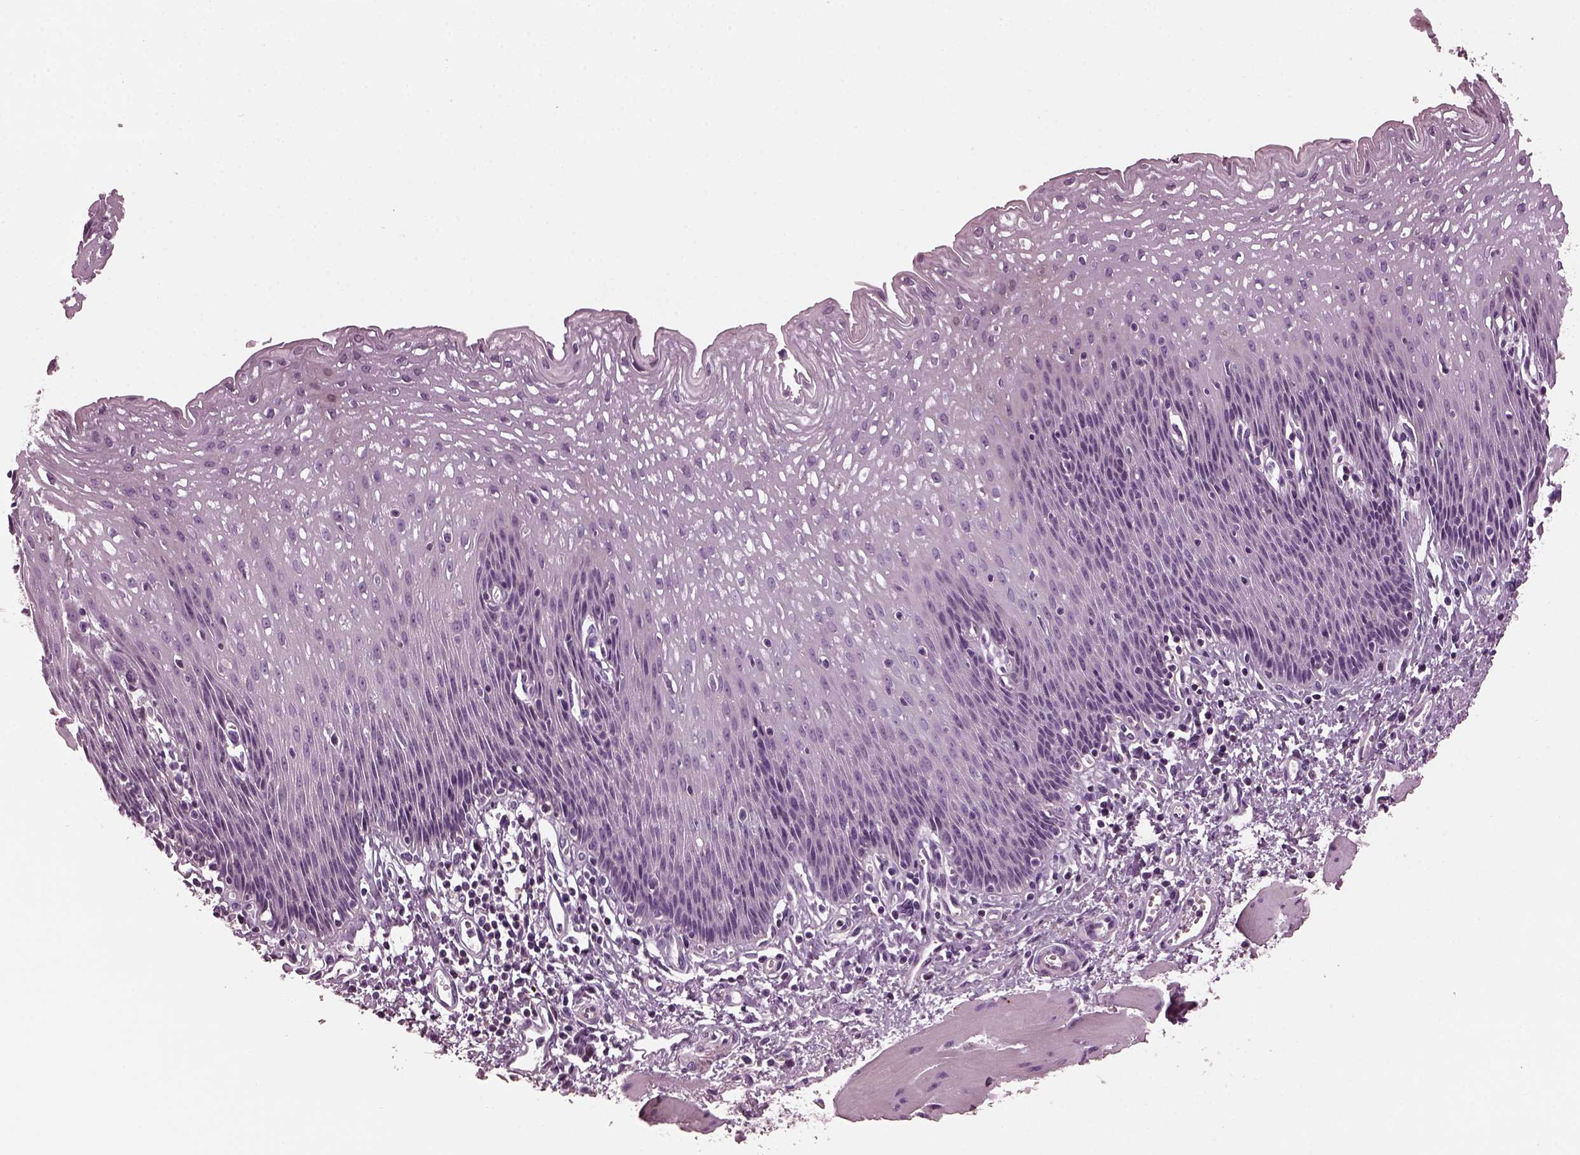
{"staining": {"intensity": "negative", "quantity": "none", "location": "none"}, "tissue": "esophagus", "cell_type": "Squamous epithelial cells", "image_type": "normal", "snomed": [{"axis": "morphology", "description": "Normal tissue, NOS"}, {"axis": "topography", "description": "Esophagus"}], "caption": "Squamous epithelial cells show no significant protein expression in unremarkable esophagus. (DAB (3,3'-diaminobenzidine) immunohistochemistry (IHC) with hematoxylin counter stain).", "gene": "GDF11", "patient": {"sex": "female", "age": 64}}